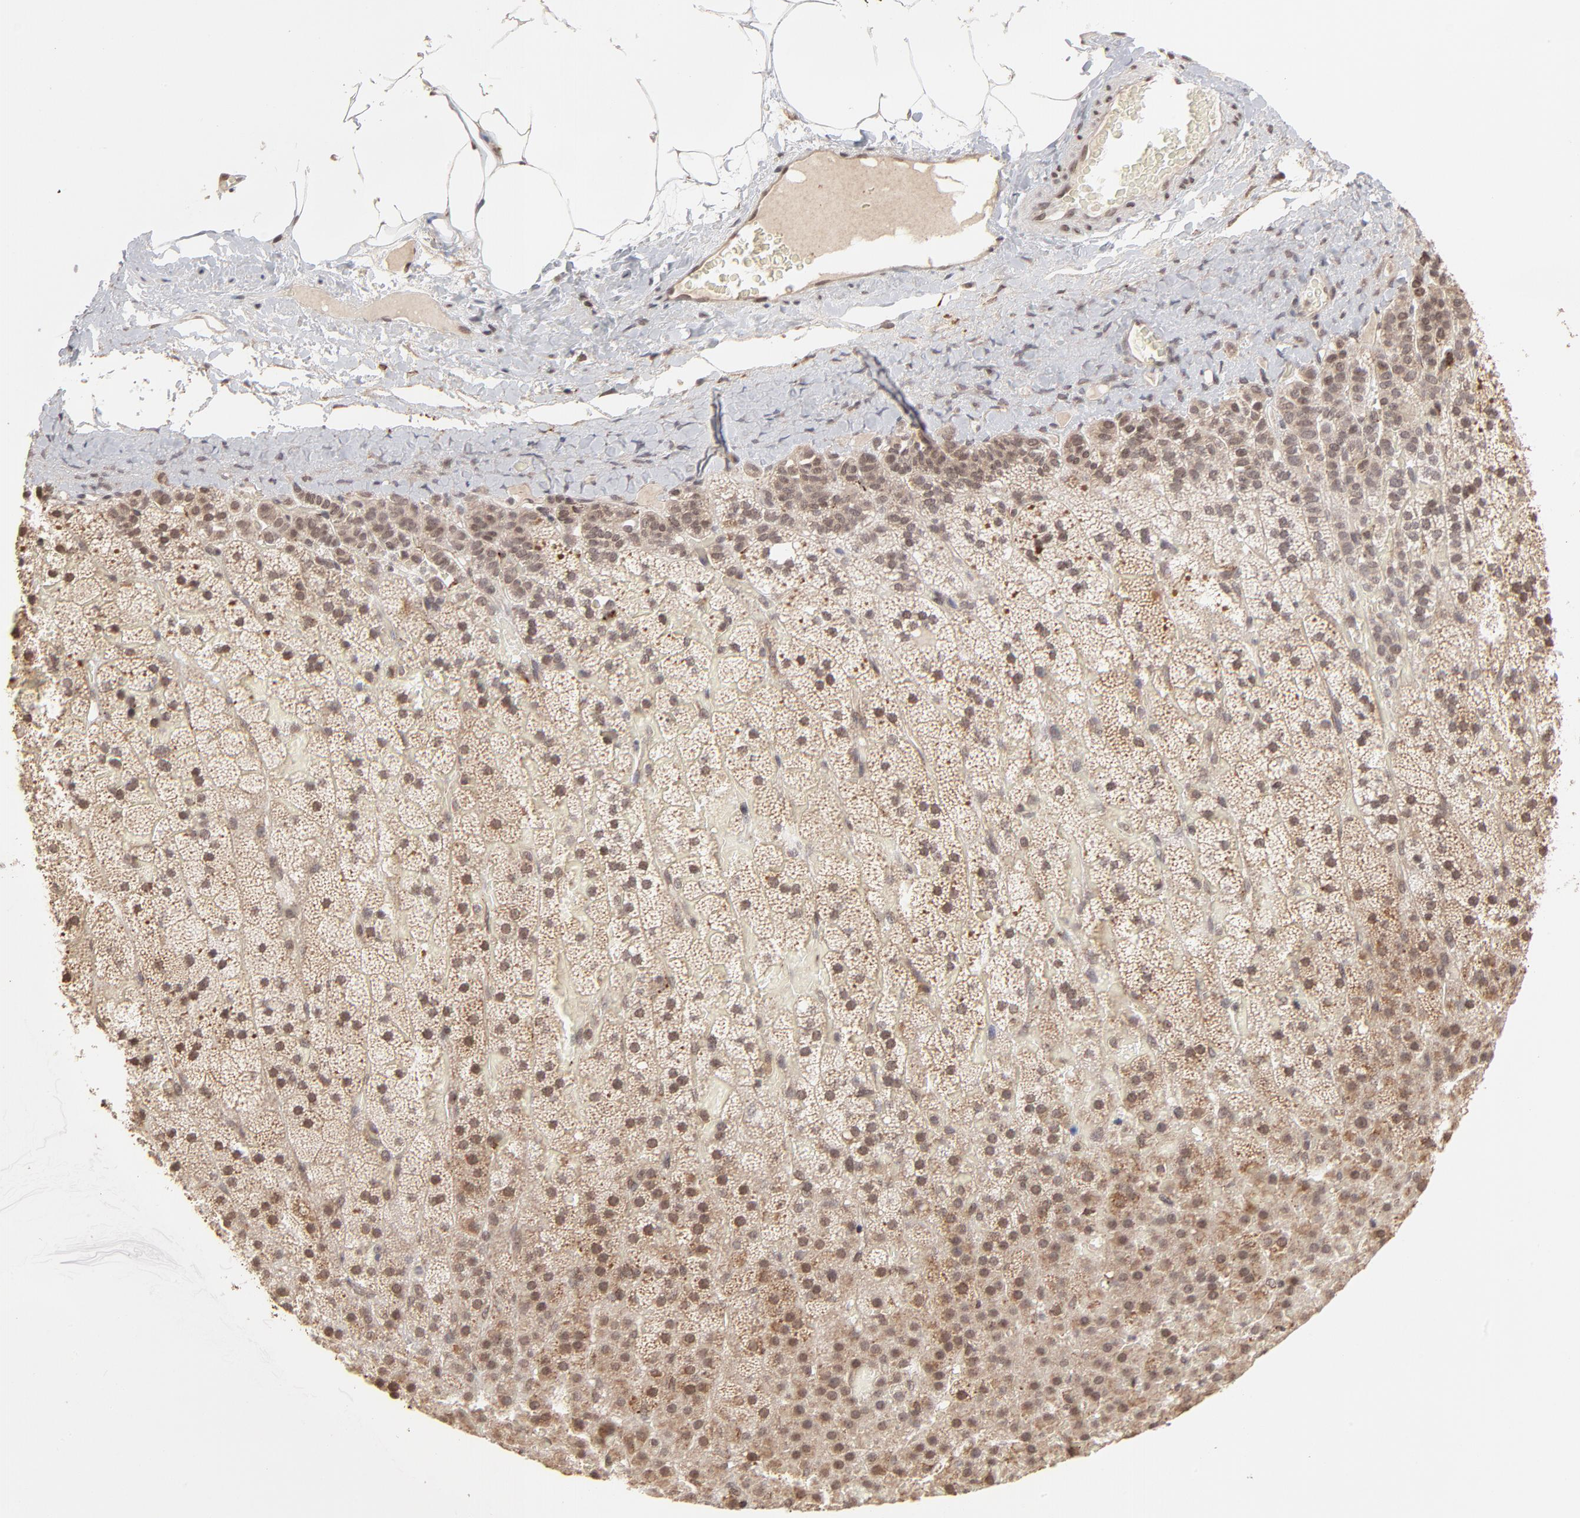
{"staining": {"intensity": "moderate", "quantity": ">75%", "location": "cytoplasmic/membranous,nuclear"}, "tissue": "adrenal gland", "cell_type": "Glandular cells", "image_type": "normal", "snomed": [{"axis": "morphology", "description": "Normal tissue, NOS"}, {"axis": "topography", "description": "Adrenal gland"}], "caption": "IHC staining of benign adrenal gland, which shows medium levels of moderate cytoplasmic/membranous,nuclear positivity in about >75% of glandular cells indicating moderate cytoplasmic/membranous,nuclear protein positivity. The staining was performed using DAB (brown) for protein detection and nuclei were counterstained in hematoxylin (blue).", "gene": "ARIH1", "patient": {"sex": "male", "age": 35}}